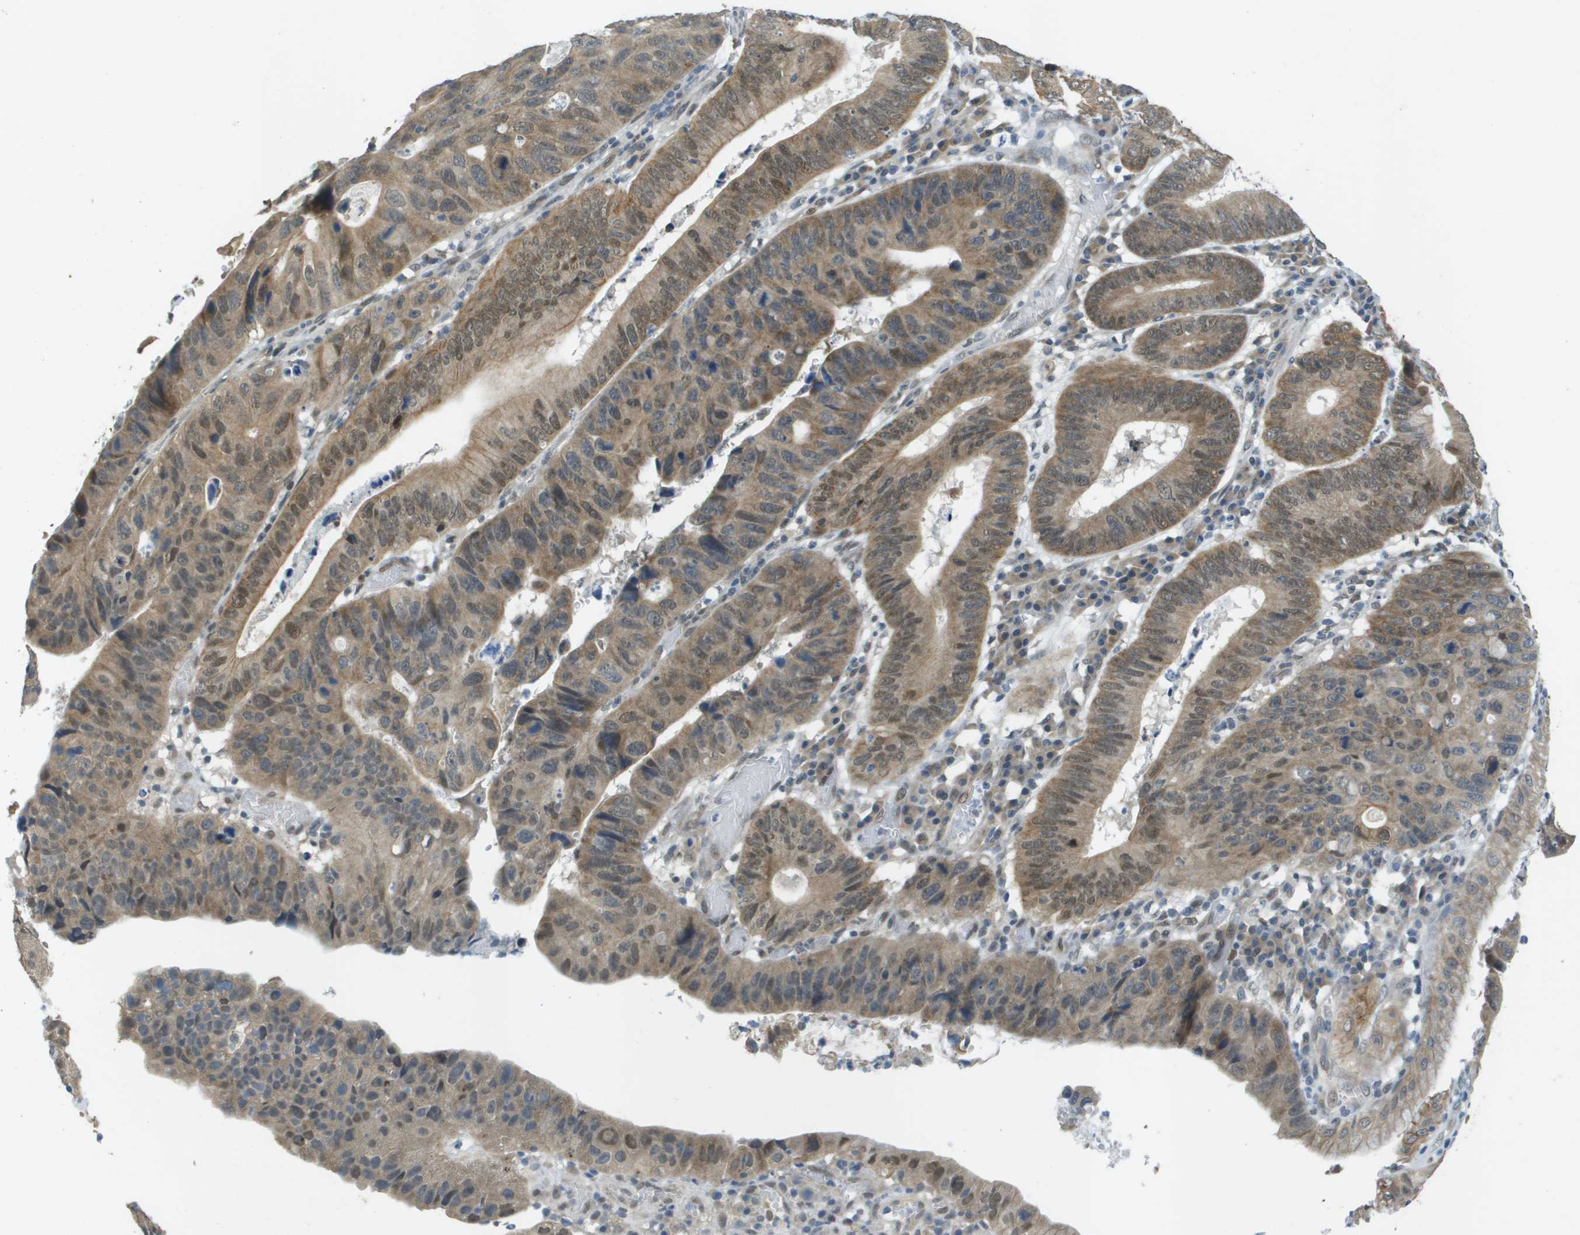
{"staining": {"intensity": "moderate", "quantity": "25%-75%", "location": "cytoplasmic/membranous,nuclear"}, "tissue": "stomach cancer", "cell_type": "Tumor cells", "image_type": "cancer", "snomed": [{"axis": "morphology", "description": "Adenocarcinoma, NOS"}, {"axis": "topography", "description": "Stomach"}], "caption": "IHC photomicrograph of neoplastic tissue: human stomach cancer (adenocarcinoma) stained using immunohistochemistry displays medium levels of moderate protein expression localized specifically in the cytoplasmic/membranous and nuclear of tumor cells, appearing as a cytoplasmic/membranous and nuclear brown color.", "gene": "ARID1B", "patient": {"sex": "male", "age": 59}}